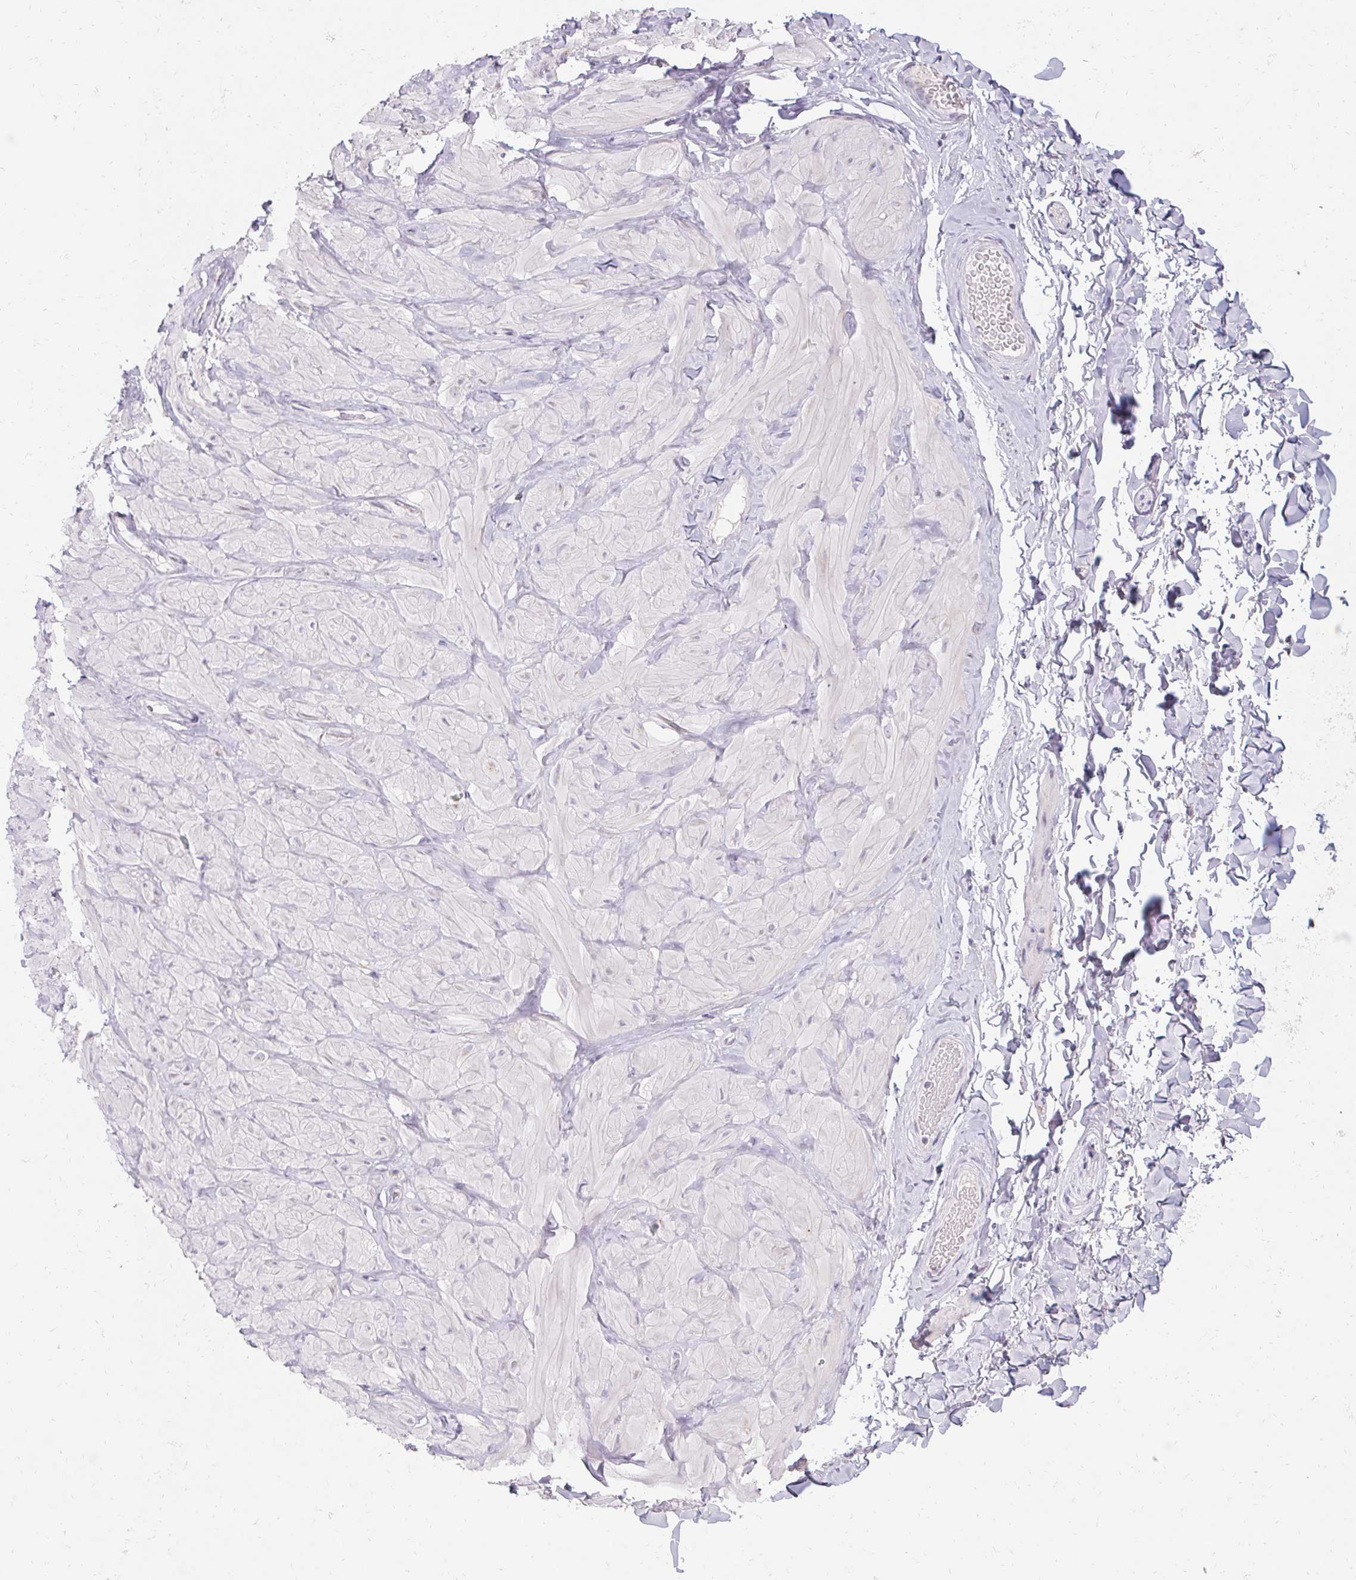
{"staining": {"intensity": "negative", "quantity": "none", "location": "none"}, "tissue": "adipose tissue", "cell_type": "Adipocytes", "image_type": "normal", "snomed": [{"axis": "morphology", "description": "Normal tissue, NOS"}, {"axis": "topography", "description": "Soft tissue"}, {"axis": "topography", "description": "Adipose tissue"}, {"axis": "topography", "description": "Vascular tissue"}, {"axis": "topography", "description": "Peripheral nerve tissue"}], "caption": "DAB (3,3'-diaminobenzidine) immunohistochemical staining of unremarkable human adipose tissue displays no significant expression in adipocytes.", "gene": "HSD17B3", "patient": {"sex": "male", "age": 29}}